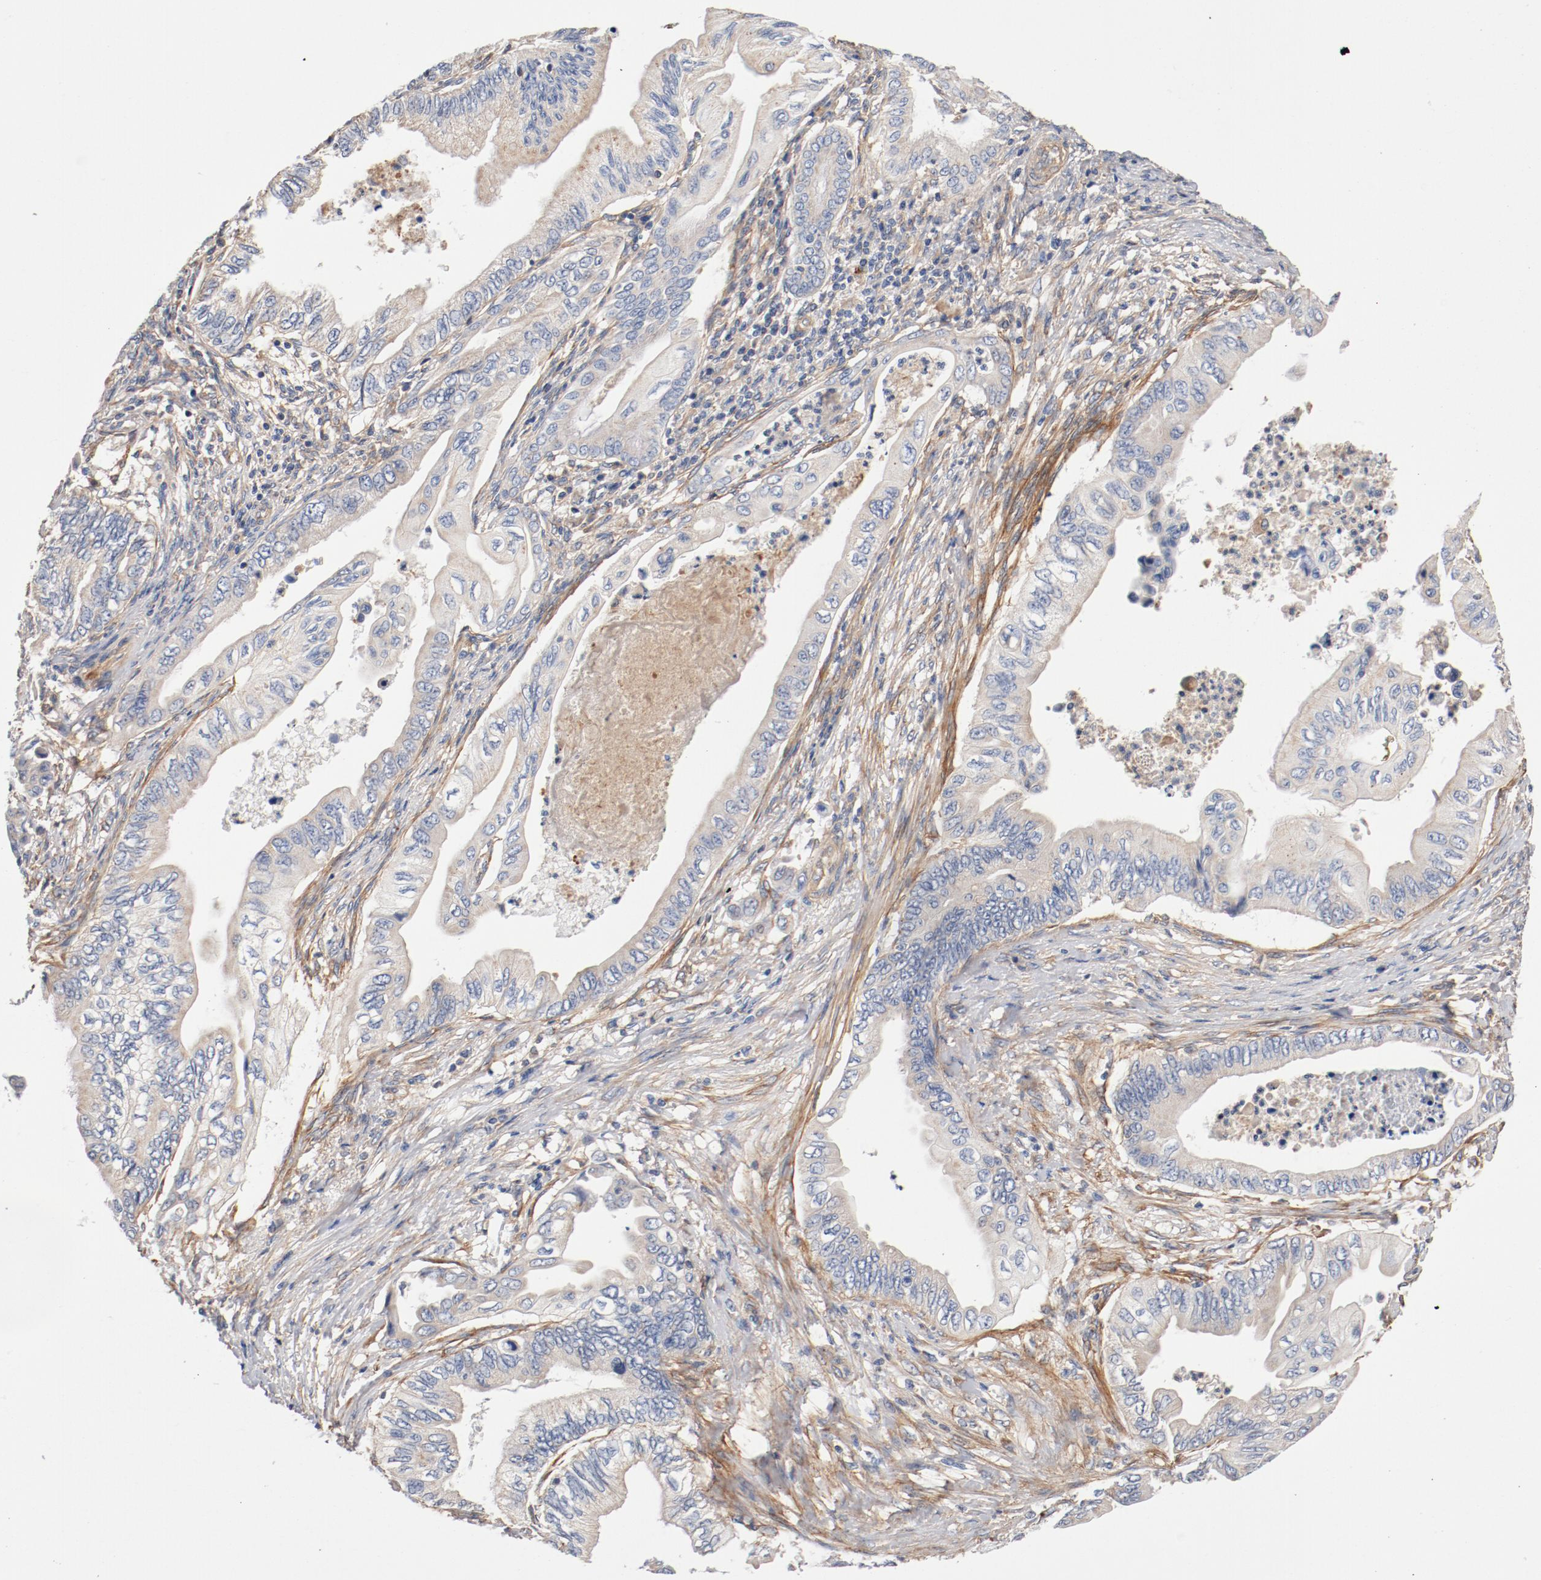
{"staining": {"intensity": "negative", "quantity": "none", "location": "none"}, "tissue": "pancreatic cancer", "cell_type": "Tumor cells", "image_type": "cancer", "snomed": [{"axis": "morphology", "description": "Adenocarcinoma, NOS"}, {"axis": "topography", "description": "Pancreas"}], "caption": "Histopathology image shows no protein expression in tumor cells of pancreatic adenocarcinoma tissue. Brightfield microscopy of immunohistochemistry stained with DAB (brown) and hematoxylin (blue), captured at high magnification.", "gene": "ILK", "patient": {"sex": "female", "age": 66}}